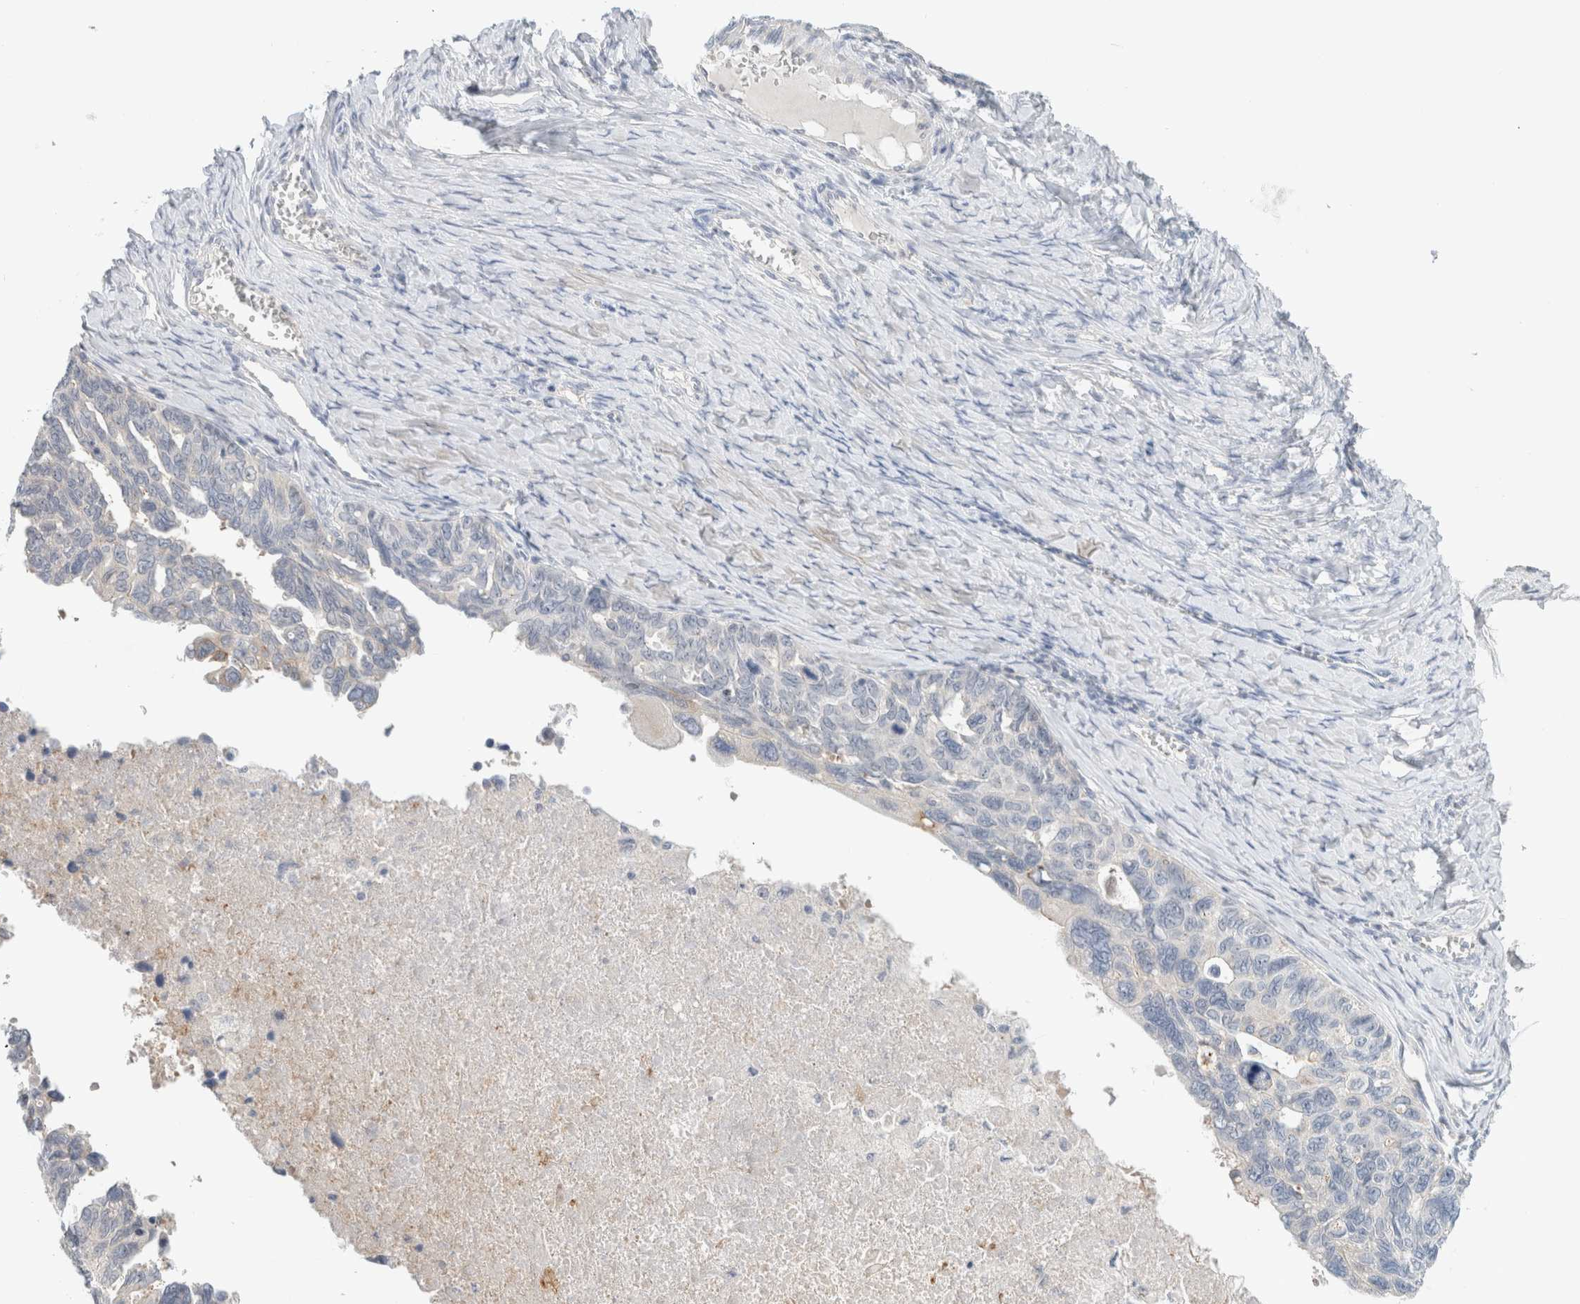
{"staining": {"intensity": "negative", "quantity": "none", "location": "none"}, "tissue": "ovarian cancer", "cell_type": "Tumor cells", "image_type": "cancer", "snomed": [{"axis": "morphology", "description": "Cystadenocarcinoma, serous, NOS"}, {"axis": "topography", "description": "Ovary"}], "caption": "Immunohistochemistry (IHC) of serous cystadenocarcinoma (ovarian) reveals no expression in tumor cells. Brightfield microscopy of IHC stained with DAB (3,3'-diaminobenzidine) (brown) and hematoxylin (blue), captured at high magnification.", "gene": "SDR16C5", "patient": {"sex": "female", "age": 79}}